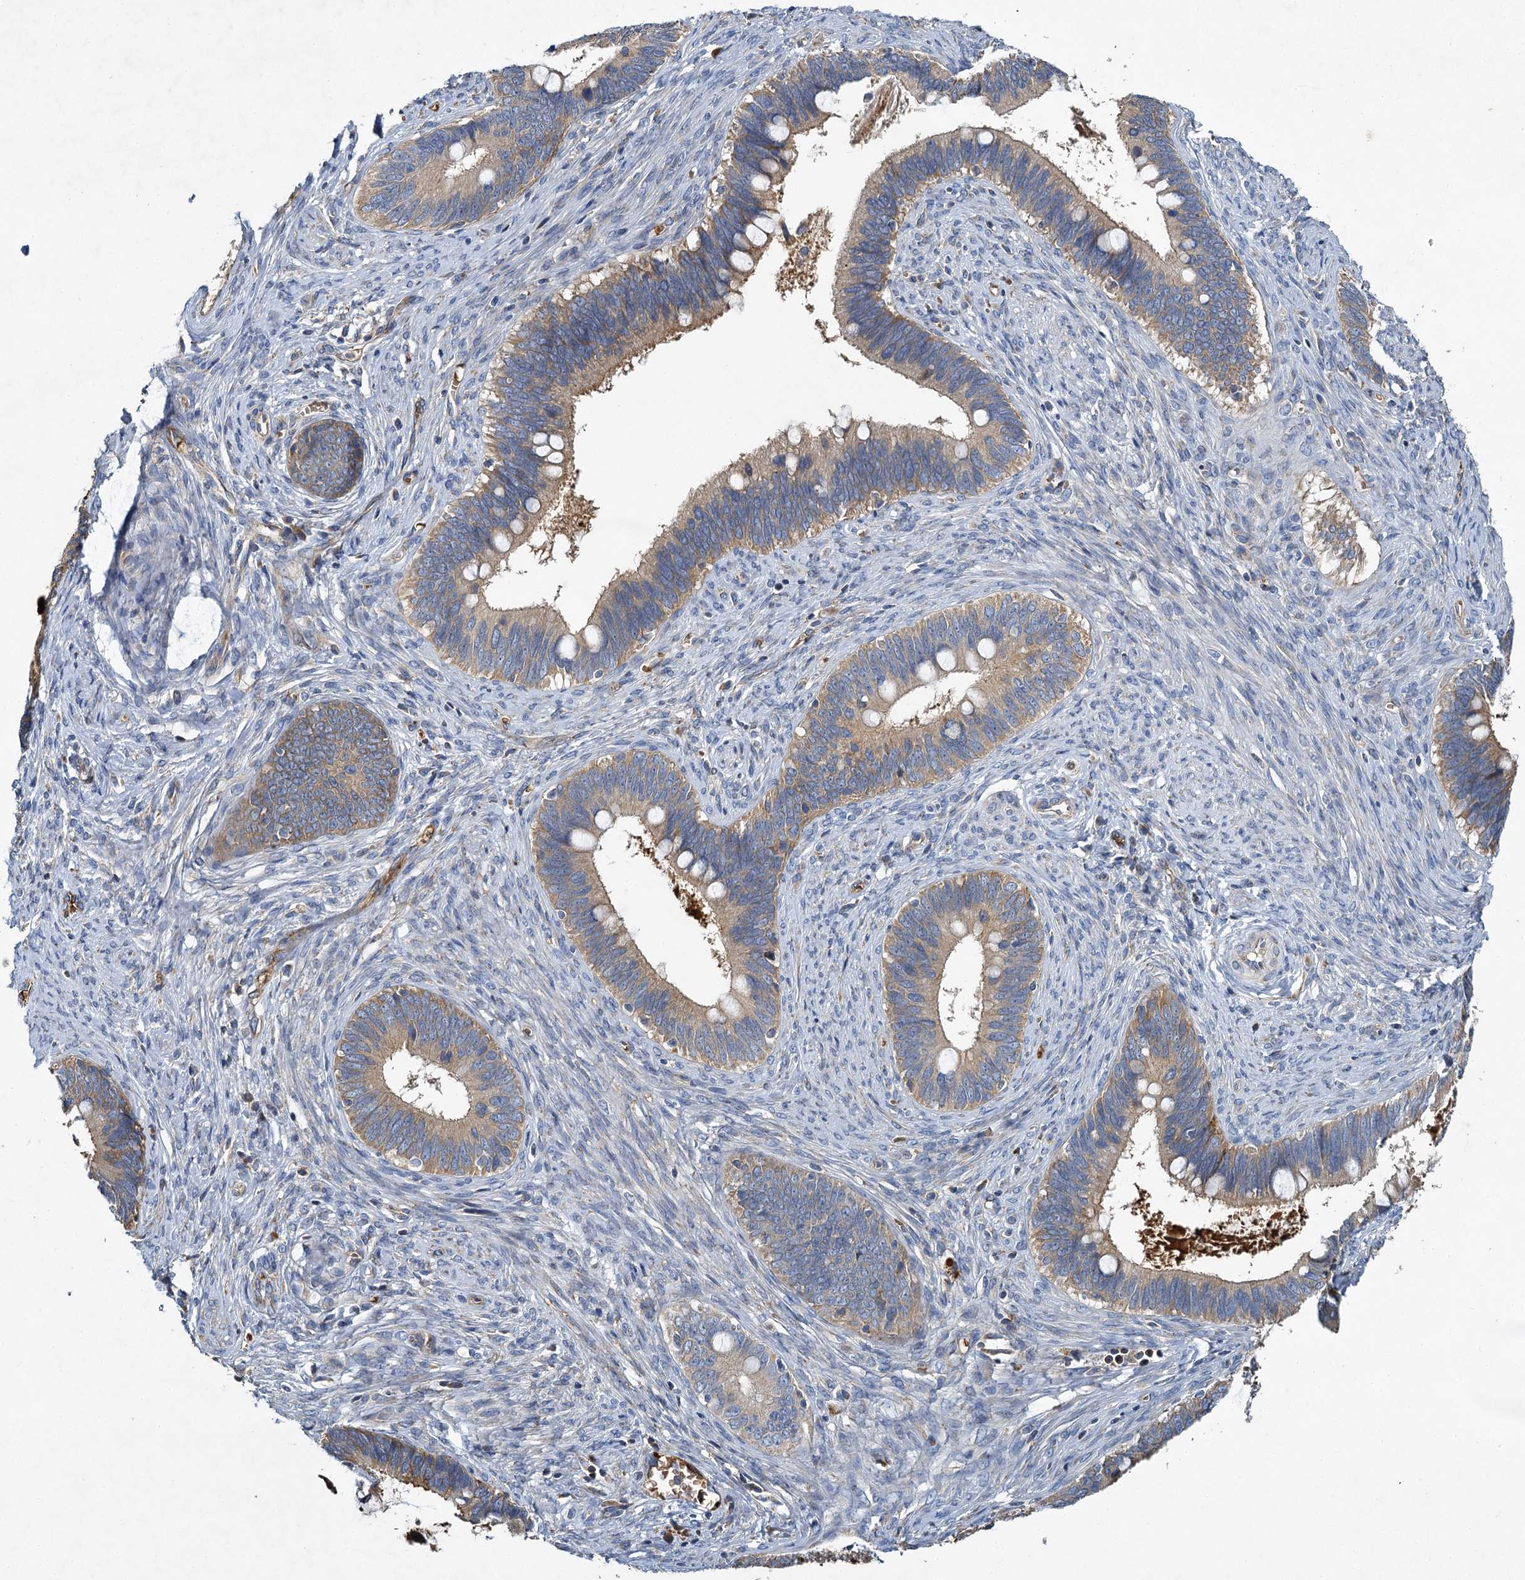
{"staining": {"intensity": "moderate", "quantity": ">75%", "location": "cytoplasmic/membranous"}, "tissue": "cervical cancer", "cell_type": "Tumor cells", "image_type": "cancer", "snomed": [{"axis": "morphology", "description": "Adenocarcinoma, NOS"}, {"axis": "topography", "description": "Cervix"}], "caption": "Immunohistochemical staining of human cervical adenocarcinoma exhibits medium levels of moderate cytoplasmic/membranous protein positivity in about >75% of tumor cells. The staining is performed using DAB (3,3'-diaminobenzidine) brown chromogen to label protein expression. The nuclei are counter-stained blue using hematoxylin.", "gene": "BCS1L", "patient": {"sex": "female", "age": 42}}